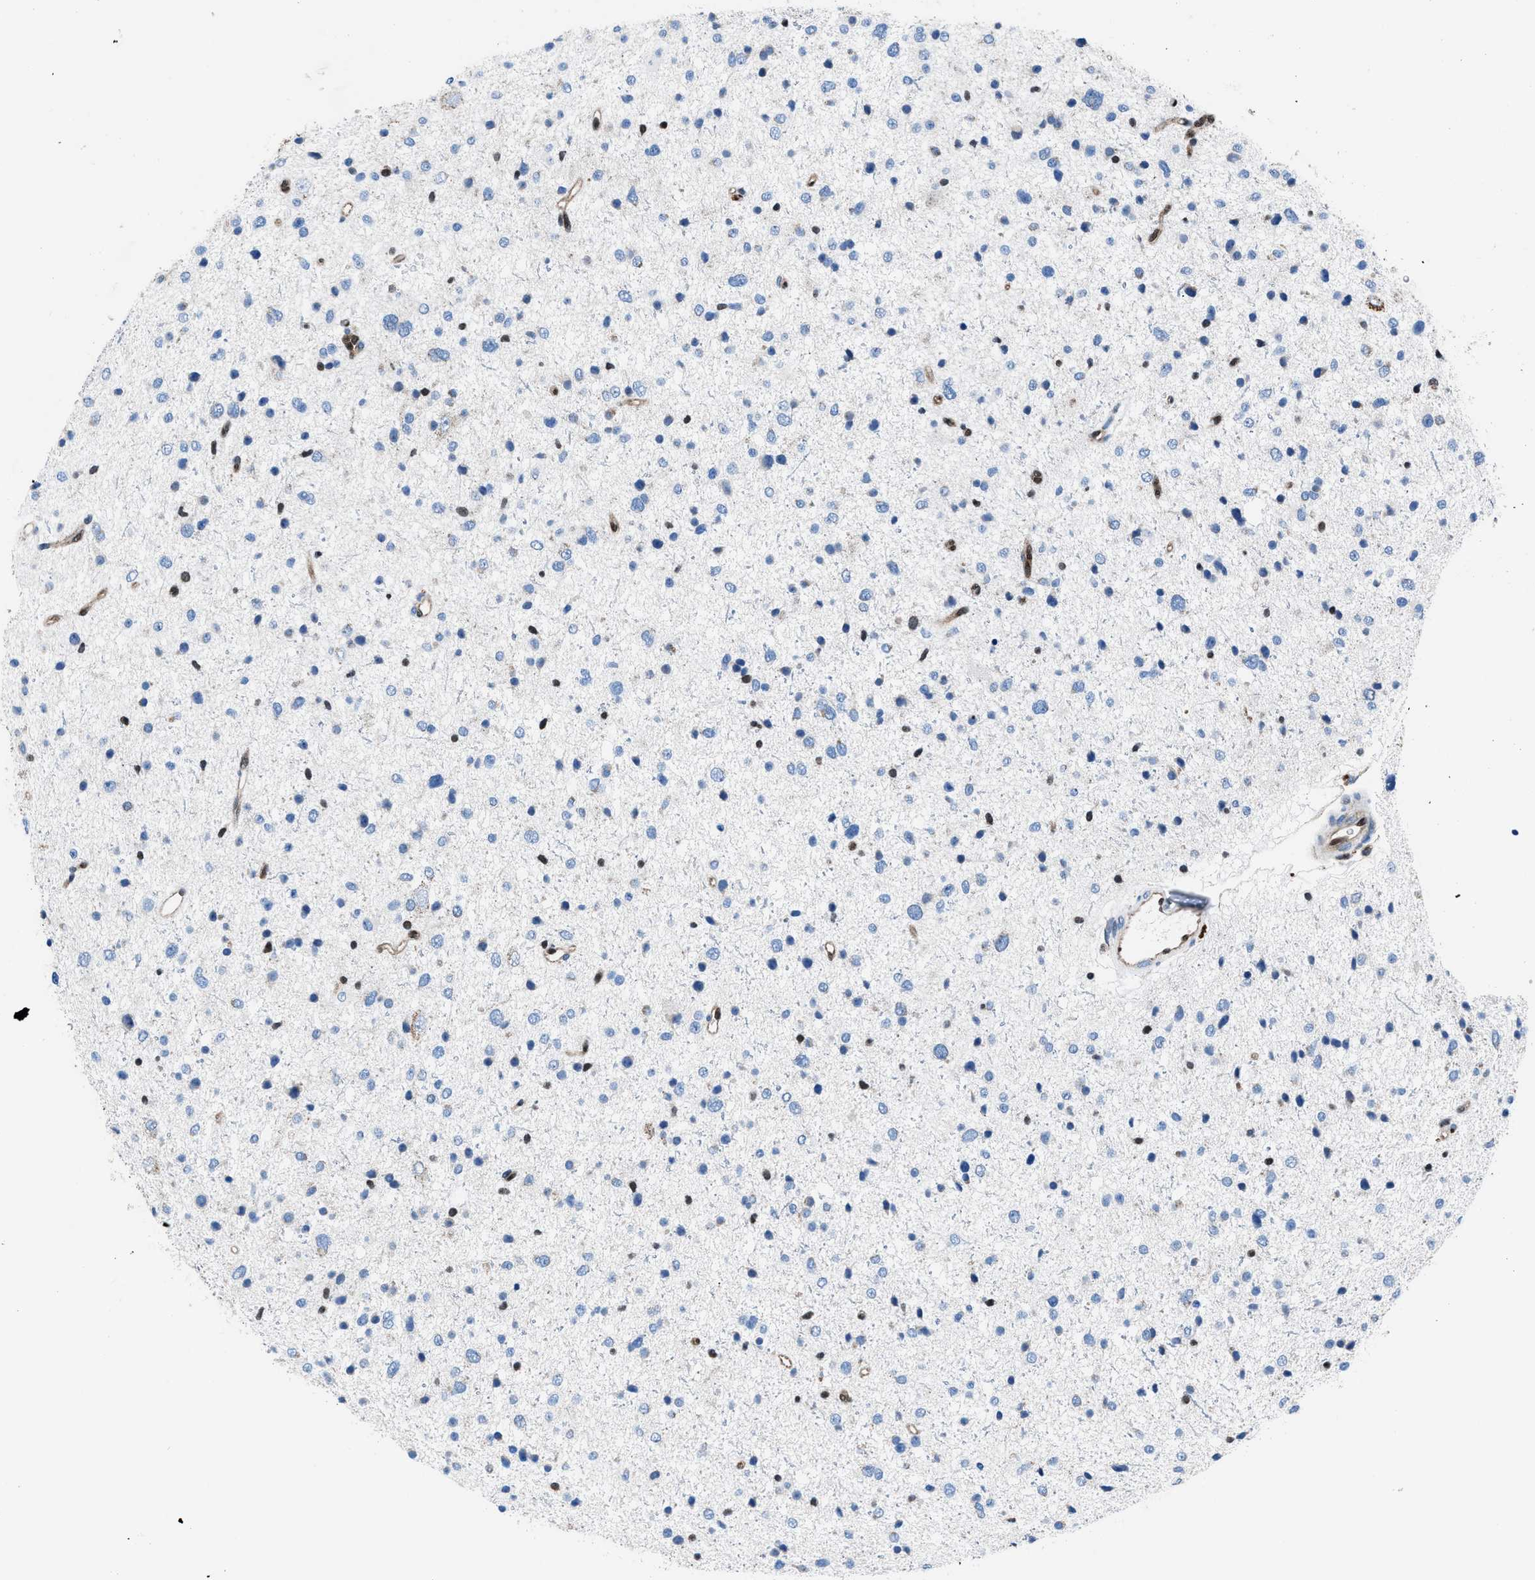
{"staining": {"intensity": "negative", "quantity": "none", "location": "none"}, "tissue": "glioma", "cell_type": "Tumor cells", "image_type": "cancer", "snomed": [{"axis": "morphology", "description": "Glioma, malignant, Low grade"}, {"axis": "topography", "description": "Brain"}], "caption": "Immunohistochemistry image of malignant low-grade glioma stained for a protein (brown), which reveals no expression in tumor cells. Brightfield microscopy of immunohistochemistry (IHC) stained with DAB (3,3'-diaminobenzidine) (brown) and hematoxylin (blue), captured at high magnification.", "gene": "LMO2", "patient": {"sex": "female", "age": 37}}